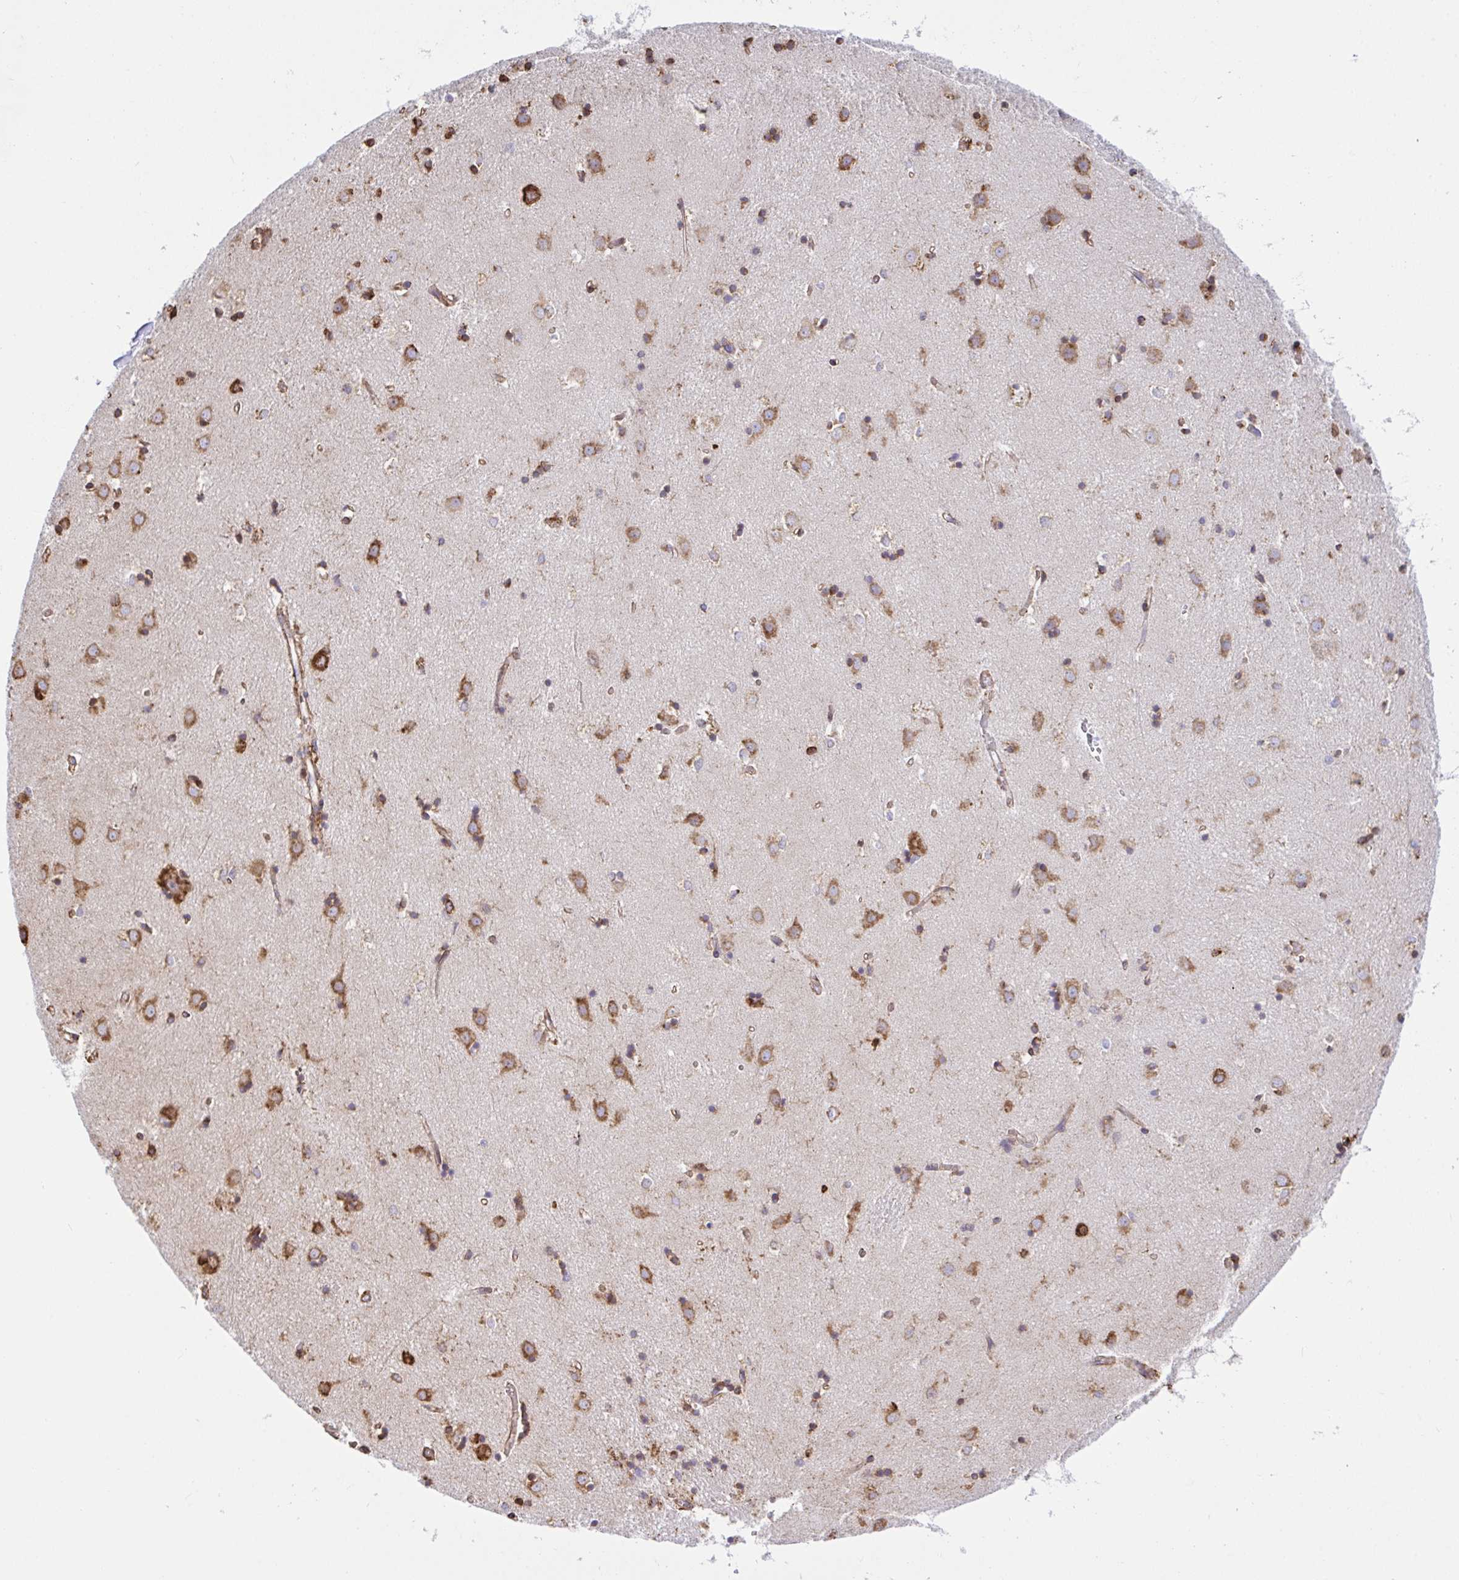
{"staining": {"intensity": "moderate", "quantity": "25%-75%", "location": "cytoplasmic/membranous"}, "tissue": "caudate", "cell_type": "Glial cells", "image_type": "normal", "snomed": [{"axis": "morphology", "description": "Normal tissue, NOS"}, {"axis": "topography", "description": "Lateral ventricle wall"}], "caption": "Immunohistochemistry histopathology image of normal caudate: caudate stained using immunohistochemistry reveals medium levels of moderate protein expression localized specifically in the cytoplasmic/membranous of glial cells, appearing as a cytoplasmic/membranous brown color.", "gene": "CLGN", "patient": {"sex": "male", "age": 54}}